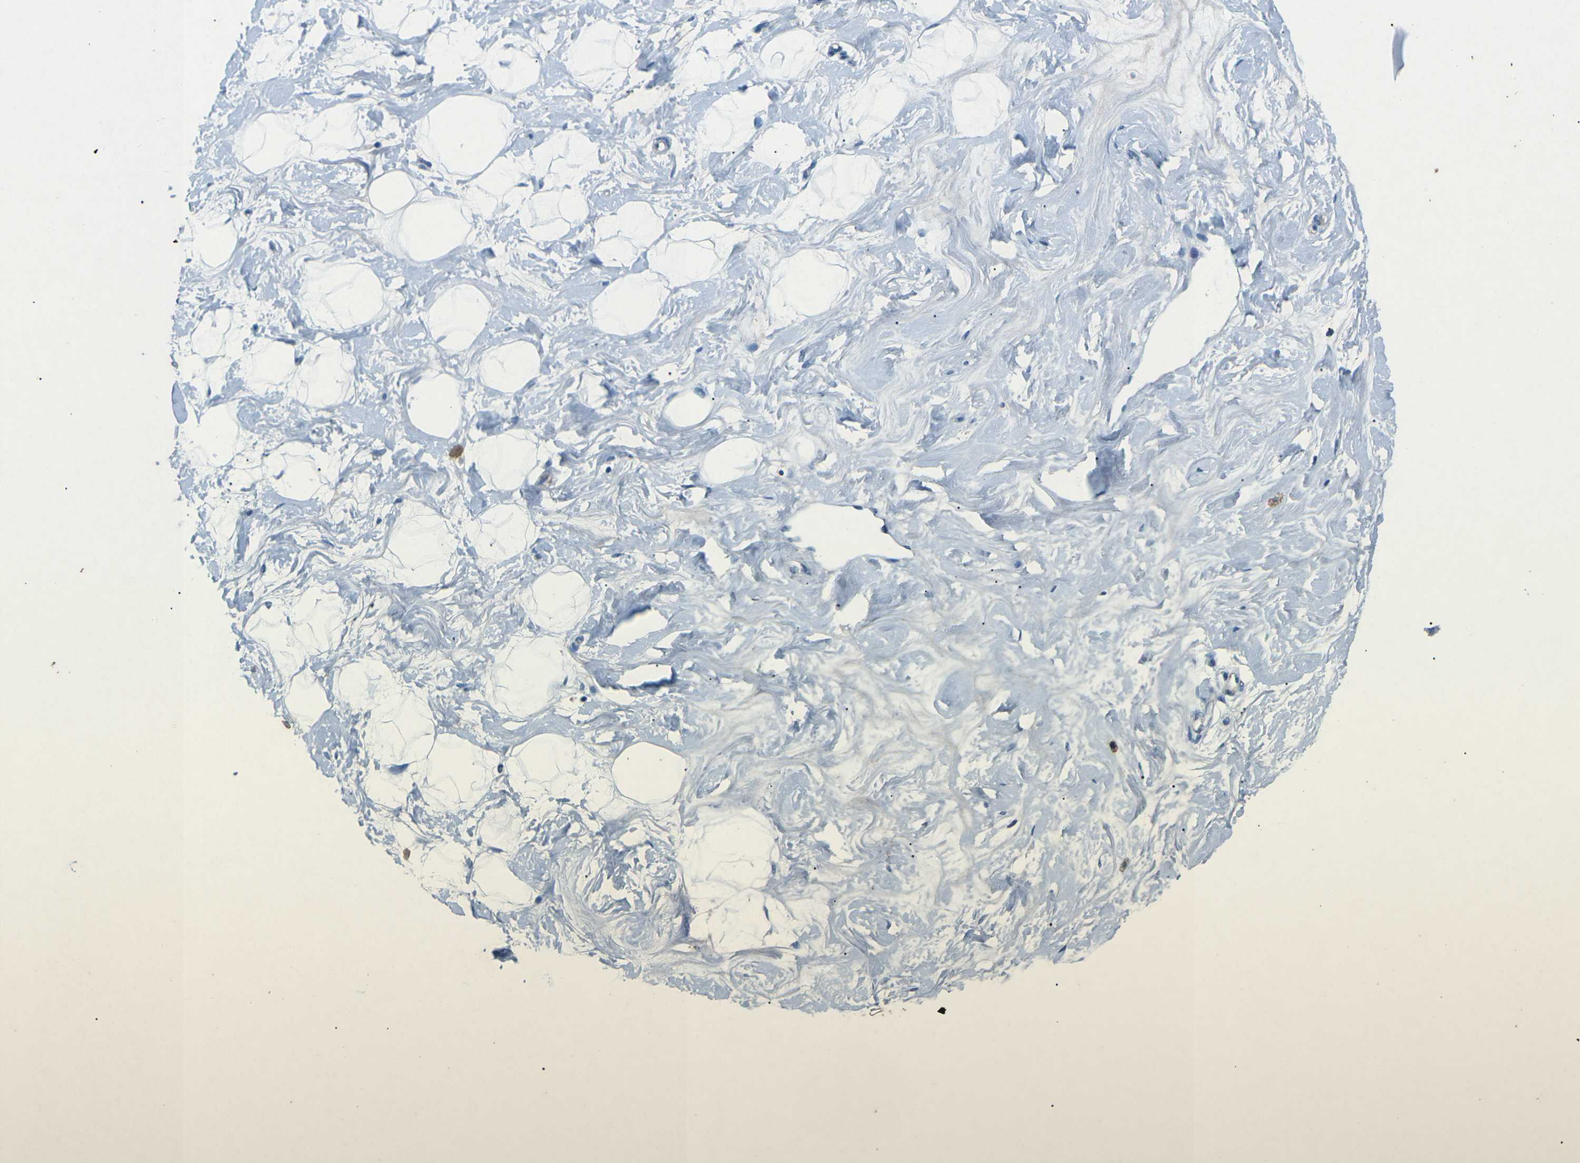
{"staining": {"intensity": "negative", "quantity": "none", "location": "none"}, "tissue": "breast", "cell_type": "Adipocytes", "image_type": "normal", "snomed": [{"axis": "morphology", "description": "Normal tissue, NOS"}, {"axis": "topography", "description": "Breast"}], "caption": "Immunohistochemistry (IHC) image of benign breast: breast stained with DAB demonstrates no significant protein expression in adipocytes. (Immunohistochemistry, brightfield microscopy, high magnification).", "gene": "A1BG", "patient": {"sex": "female", "age": 23}}